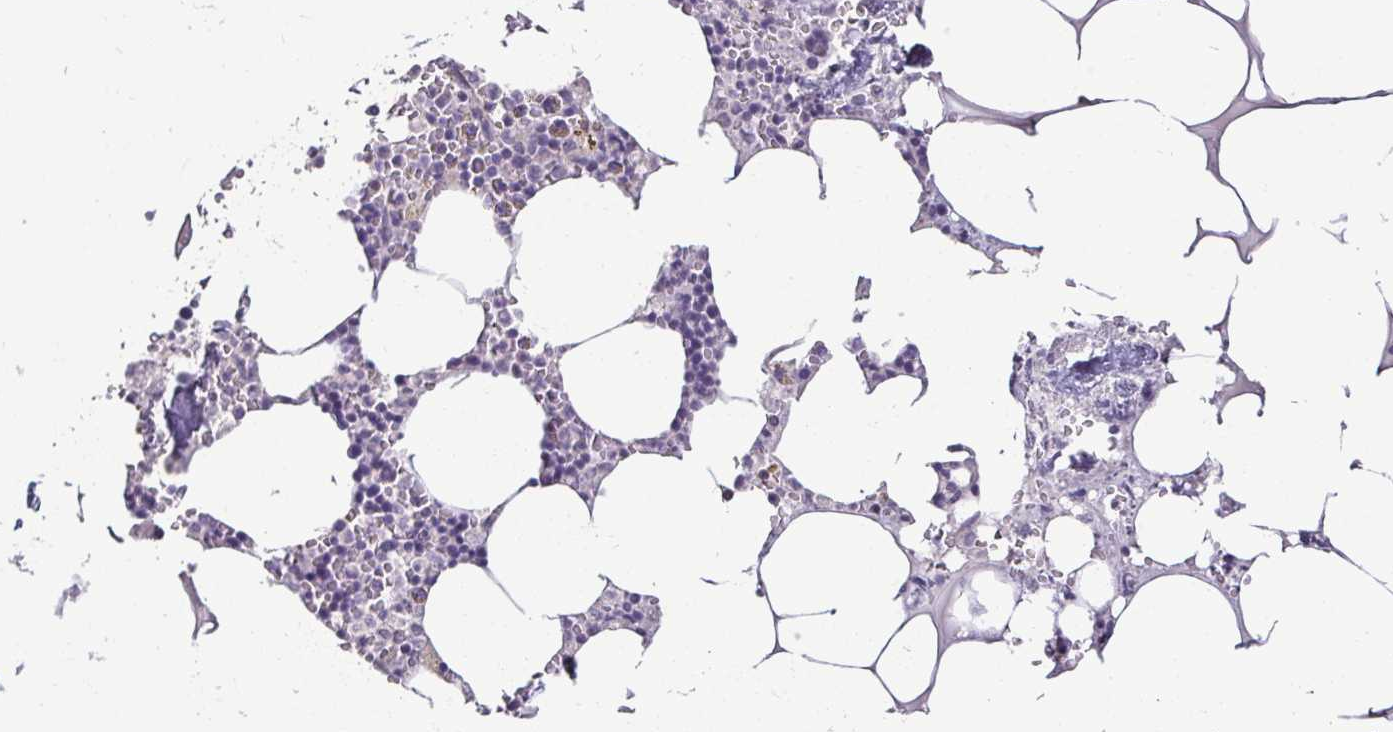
{"staining": {"intensity": "negative", "quantity": "none", "location": "none"}, "tissue": "bone marrow", "cell_type": "Hematopoietic cells", "image_type": "normal", "snomed": [{"axis": "morphology", "description": "Normal tissue, NOS"}, {"axis": "topography", "description": "Bone marrow"}], "caption": "Immunohistochemical staining of normal bone marrow reveals no significant staining in hematopoietic cells.", "gene": "HOPX", "patient": {"sex": "male", "age": 54}}